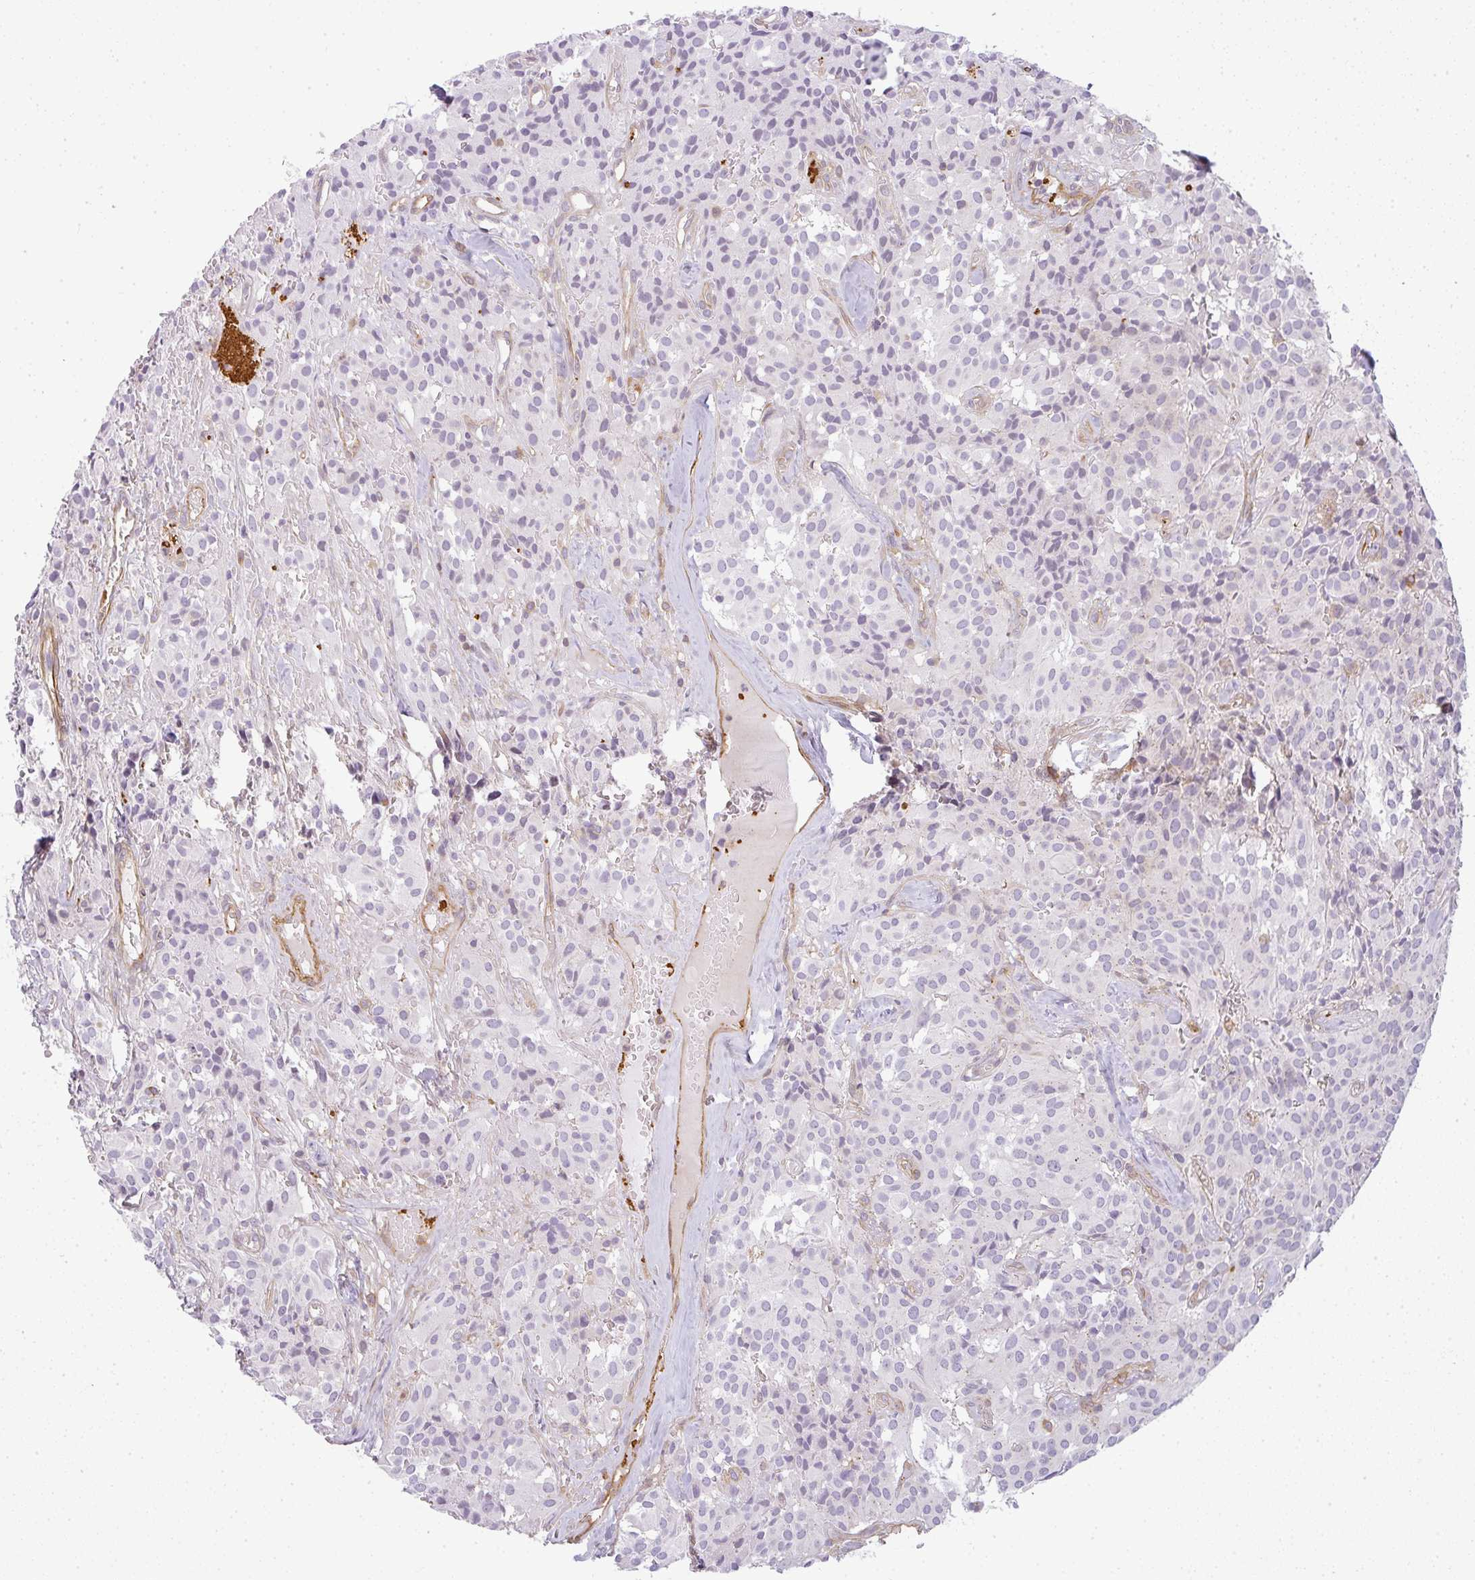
{"staining": {"intensity": "negative", "quantity": "none", "location": "none"}, "tissue": "glioma", "cell_type": "Tumor cells", "image_type": "cancer", "snomed": [{"axis": "morphology", "description": "Glioma, malignant, Low grade"}, {"axis": "topography", "description": "Brain"}], "caption": "A micrograph of glioma stained for a protein displays no brown staining in tumor cells. (Immunohistochemistry (ihc), brightfield microscopy, high magnification).", "gene": "SULF1", "patient": {"sex": "male", "age": 42}}